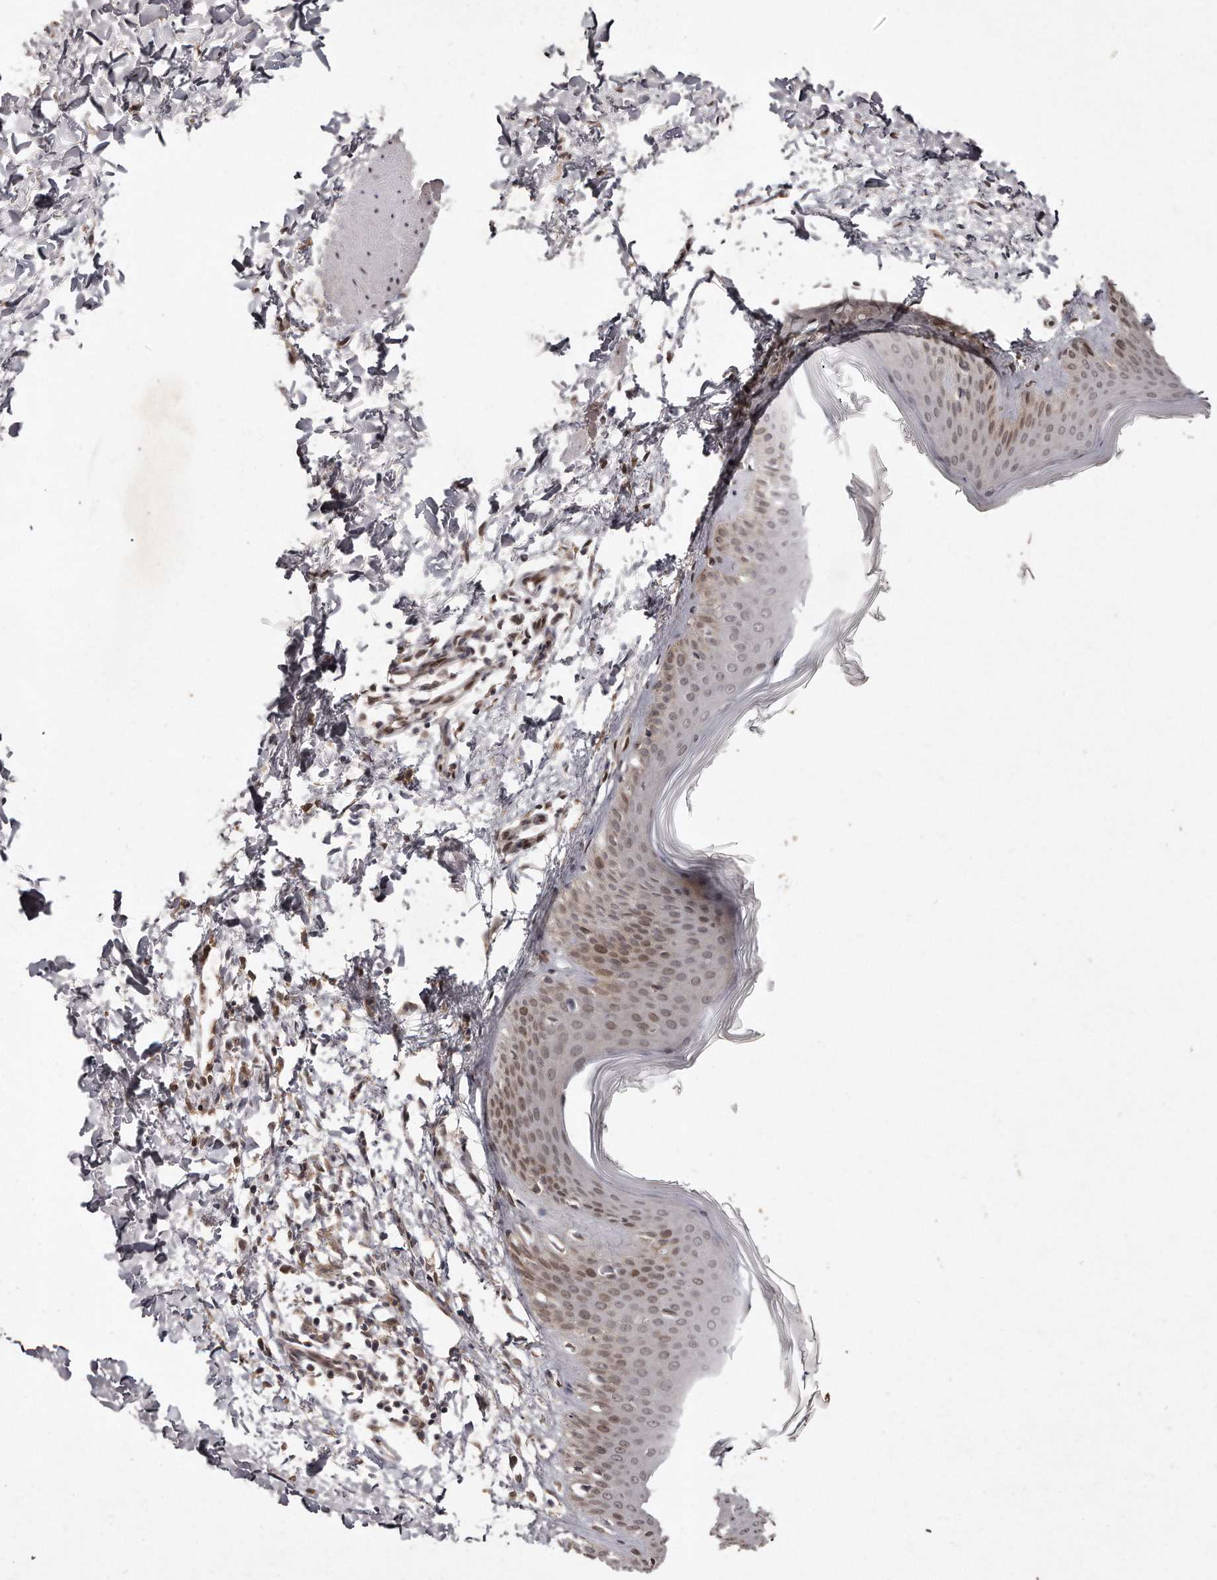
{"staining": {"intensity": "moderate", "quantity": ">75%", "location": "cytoplasmic/membranous,nuclear"}, "tissue": "skin", "cell_type": "Fibroblasts", "image_type": "normal", "snomed": [{"axis": "morphology", "description": "Normal tissue, NOS"}, {"axis": "topography", "description": "Skin"}], "caption": "Human skin stained with a brown dye demonstrates moderate cytoplasmic/membranous,nuclear positive staining in about >75% of fibroblasts.", "gene": "HASPIN", "patient": {"sex": "female", "age": 27}}